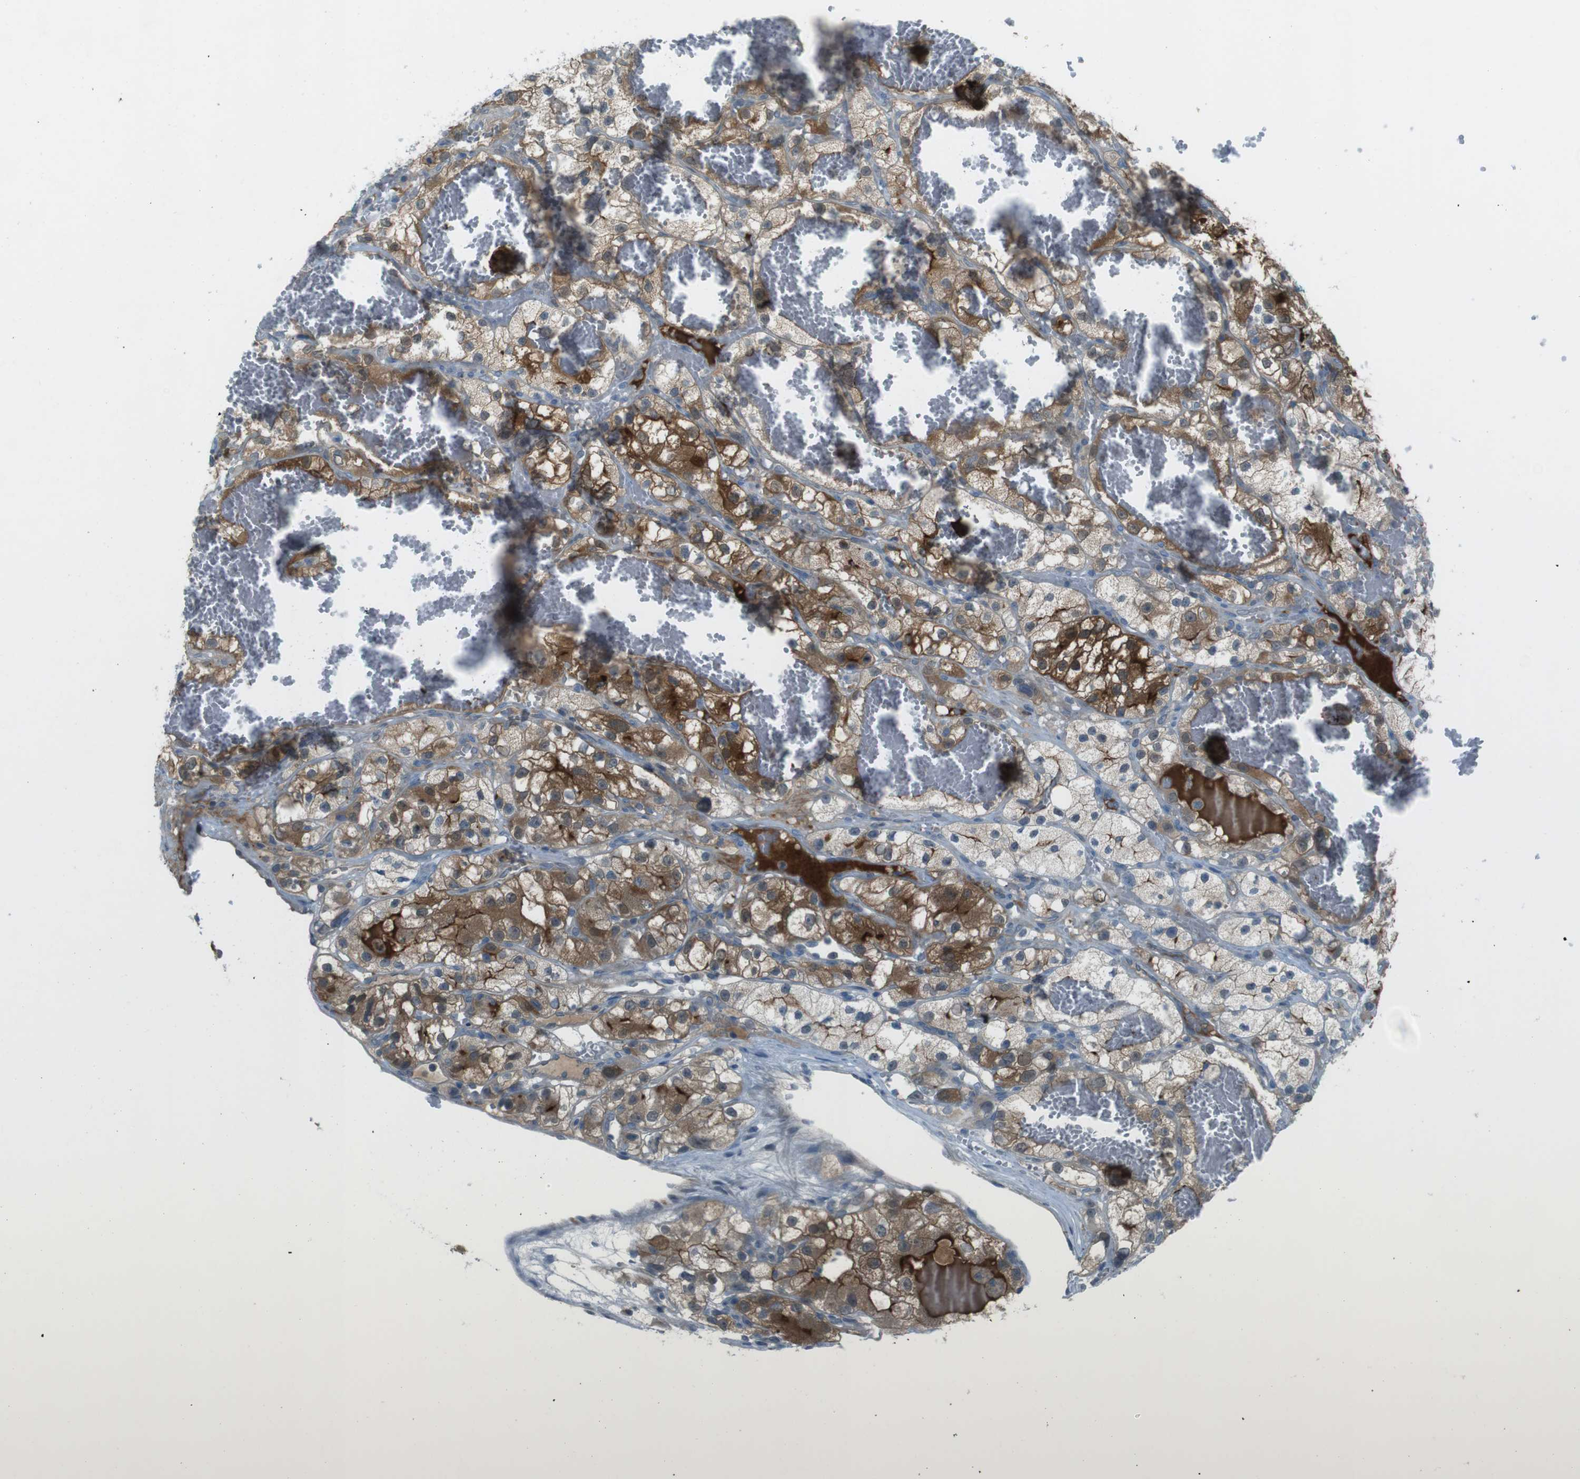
{"staining": {"intensity": "moderate", "quantity": ">75%", "location": "cytoplasmic/membranous"}, "tissue": "renal cancer", "cell_type": "Tumor cells", "image_type": "cancer", "snomed": [{"axis": "morphology", "description": "Adenocarcinoma, NOS"}, {"axis": "topography", "description": "Kidney"}], "caption": "Tumor cells display medium levels of moderate cytoplasmic/membranous expression in approximately >75% of cells in human renal cancer (adenocarcinoma). (DAB (3,3'-diaminobenzidine) IHC, brown staining for protein, blue staining for nuclei).", "gene": "ZDHHC20", "patient": {"sex": "female", "age": 57}}